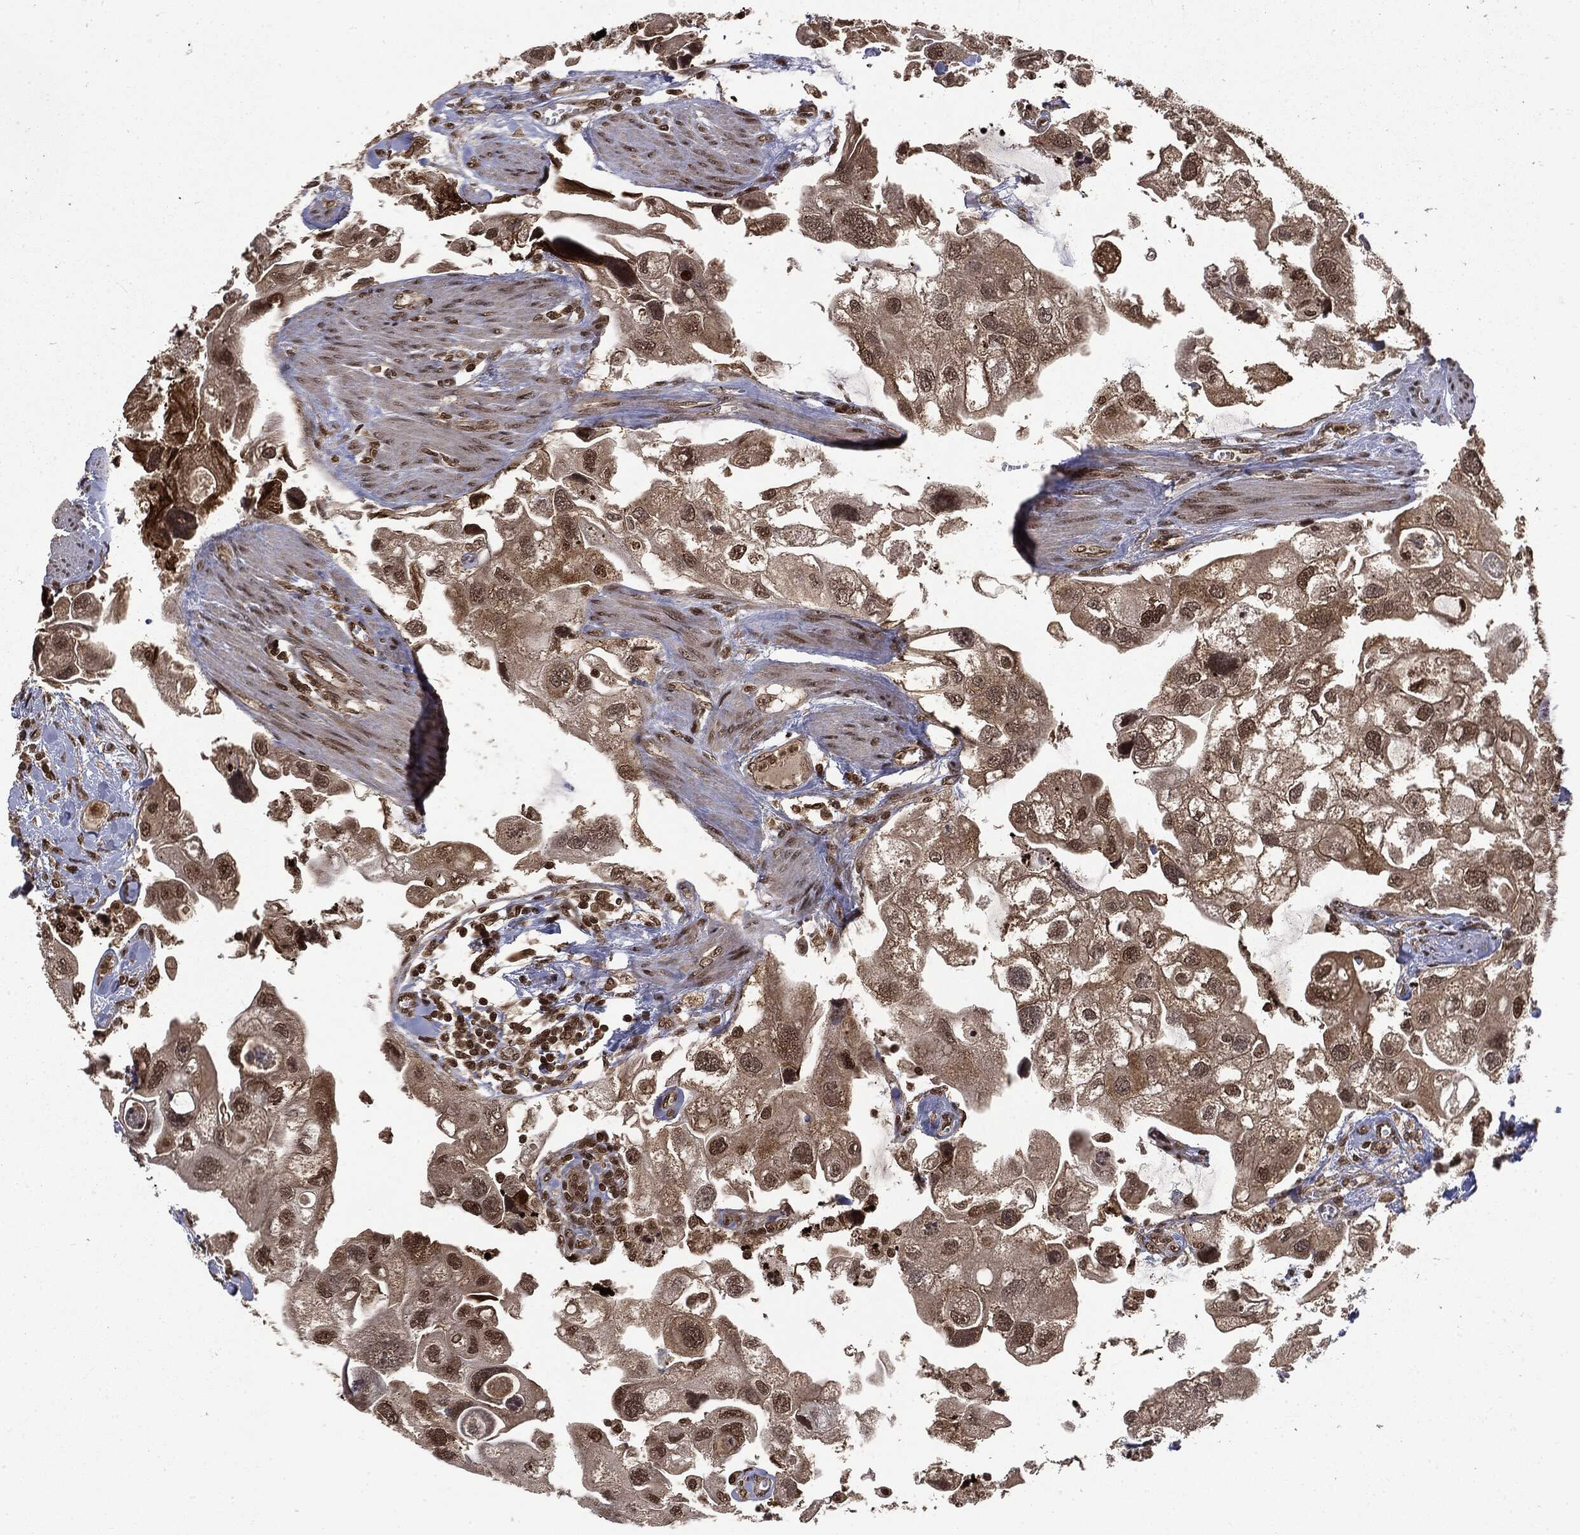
{"staining": {"intensity": "moderate", "quantity": "25%-75%", "location": "nuclear"}, "tissue": "urothelial cancer", "cell_type": "Tumor cells", "image_type": "cancer", "snomed": [{"axis": "morphology", "description": "Urothelial carcinoma, High grade"}, {"axis": "topography", "description": "Urinary bladder"}], "caption": "Urothelial cancer stained with DAB (3,3'-diaminobenzidine) immunohistochemistry (IHC) demonstrates medium levels of moderate nuclear staining in about 25%-75% of tumor cells.", "gene": "CTDP1", "patient": {"sex": "male", "age": 59}}